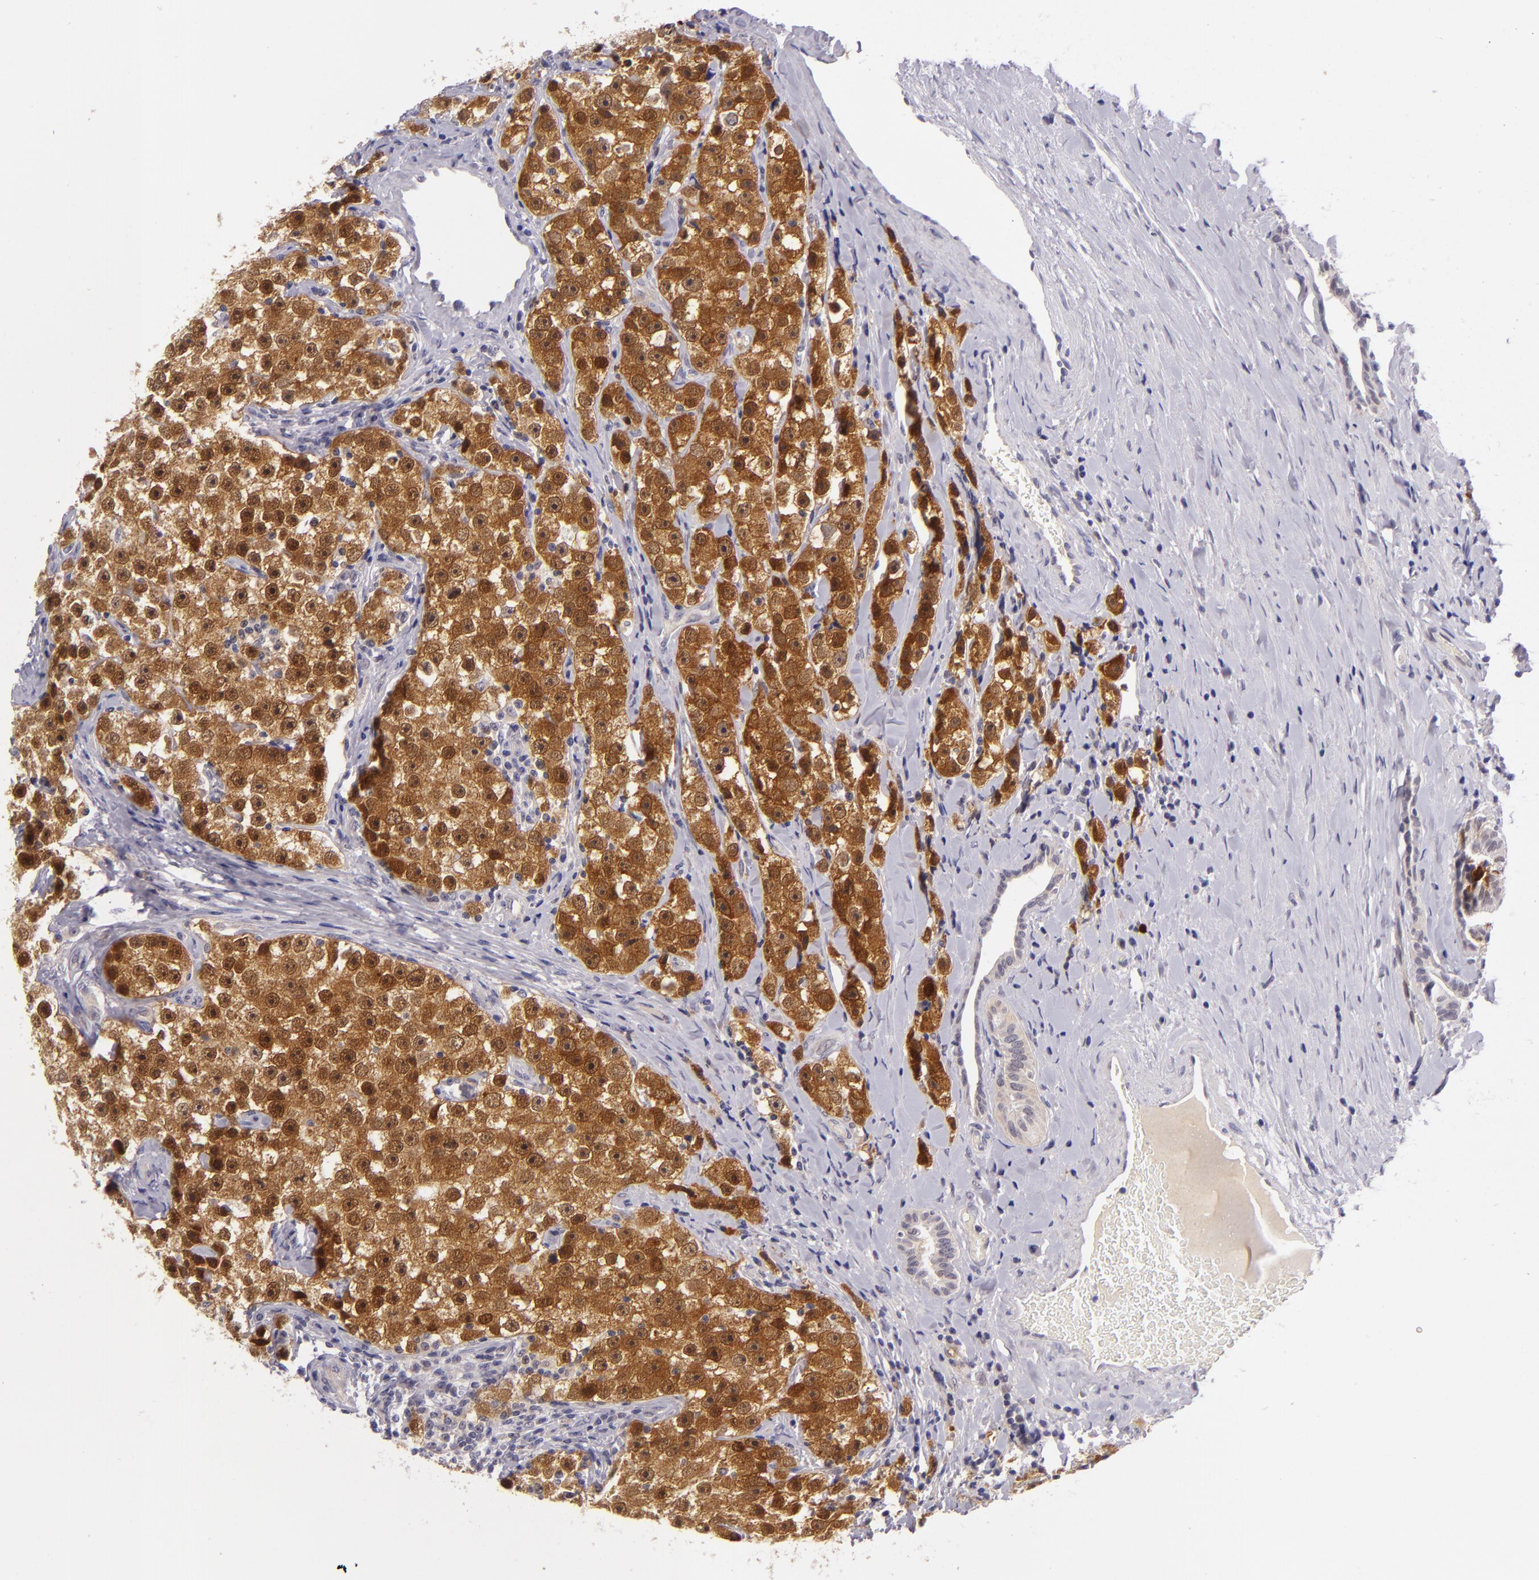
{"staining": {"intensity": "strong", "quantity": ">75%", "location": "cytoplasmic/membranous,nuclear"}, "tissue": "testis cancer", "cell_type": "Tumor cells", "image_type": "cancer", "snomed": [{"axis": "morphology", "description": "Seminoma, NOS"}, {"axis": "topography", "description": "Testis"}], "caption": "A photomicrograph showing strong cytoplasmic/membranous and nuclear positivity in about >75% of tumor cells in seminoma (testis), as visualized by brown immunohistochemical staining.", "gene": "CSE1L", "patient": {"sex": "male", "age": 32}}